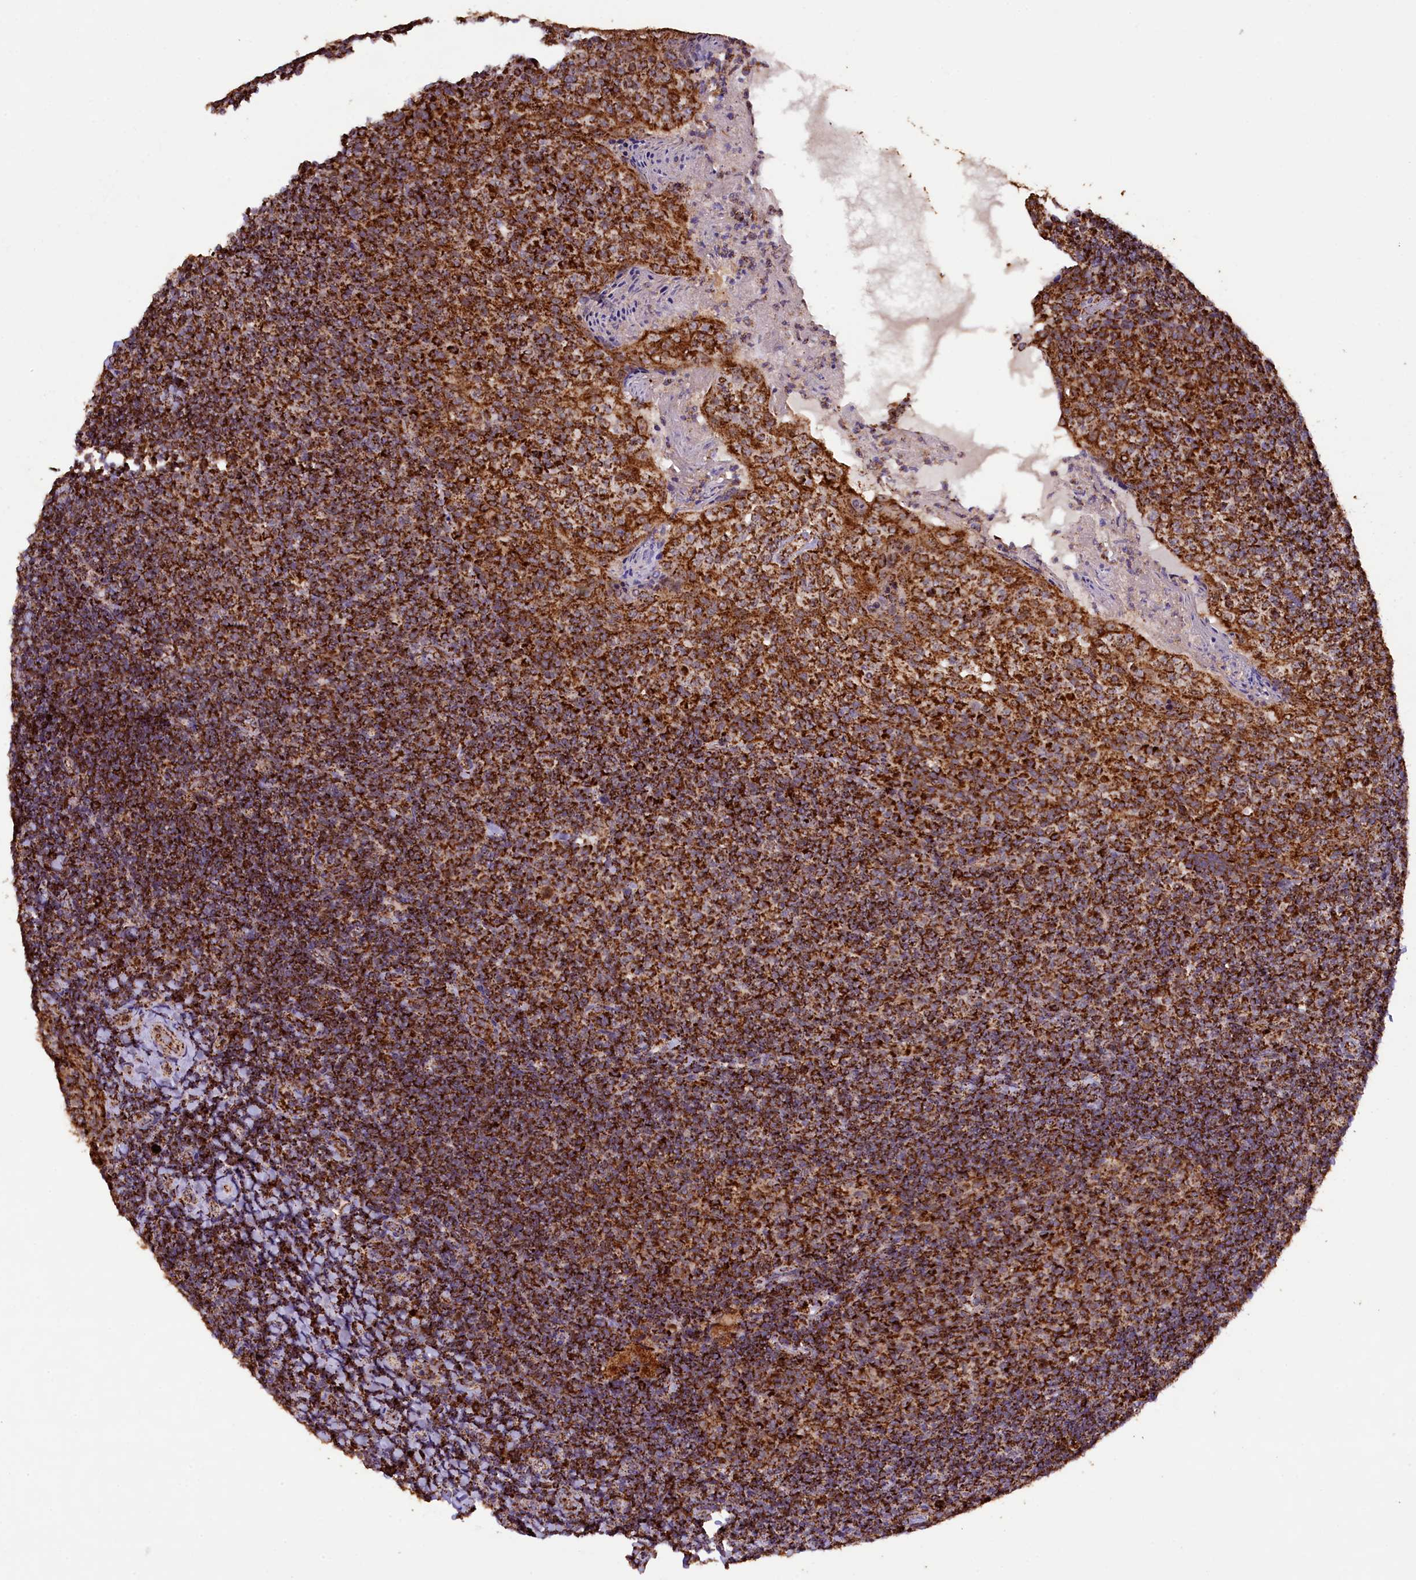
{"staining": {"intensity": "moderate", "quantity": ">75%", "location": "cytoplasmic/membranous"}, "tissue": "tonsil", "cell_type": "Germinal center cells", "image_type": "normal", "snomed": [{"axis": "morphology", "description": "Normal tissue, NOS"}, {"axis": "topography", "description": "Tonsil"}], "caption": "Germinal center cells show medium levels of moderate cytoplasmic/membranous staining in about >75% of cells in unremarkable tonsil.", "gene": "KLC2", "patient": {"sex": "female", "age": 10}}